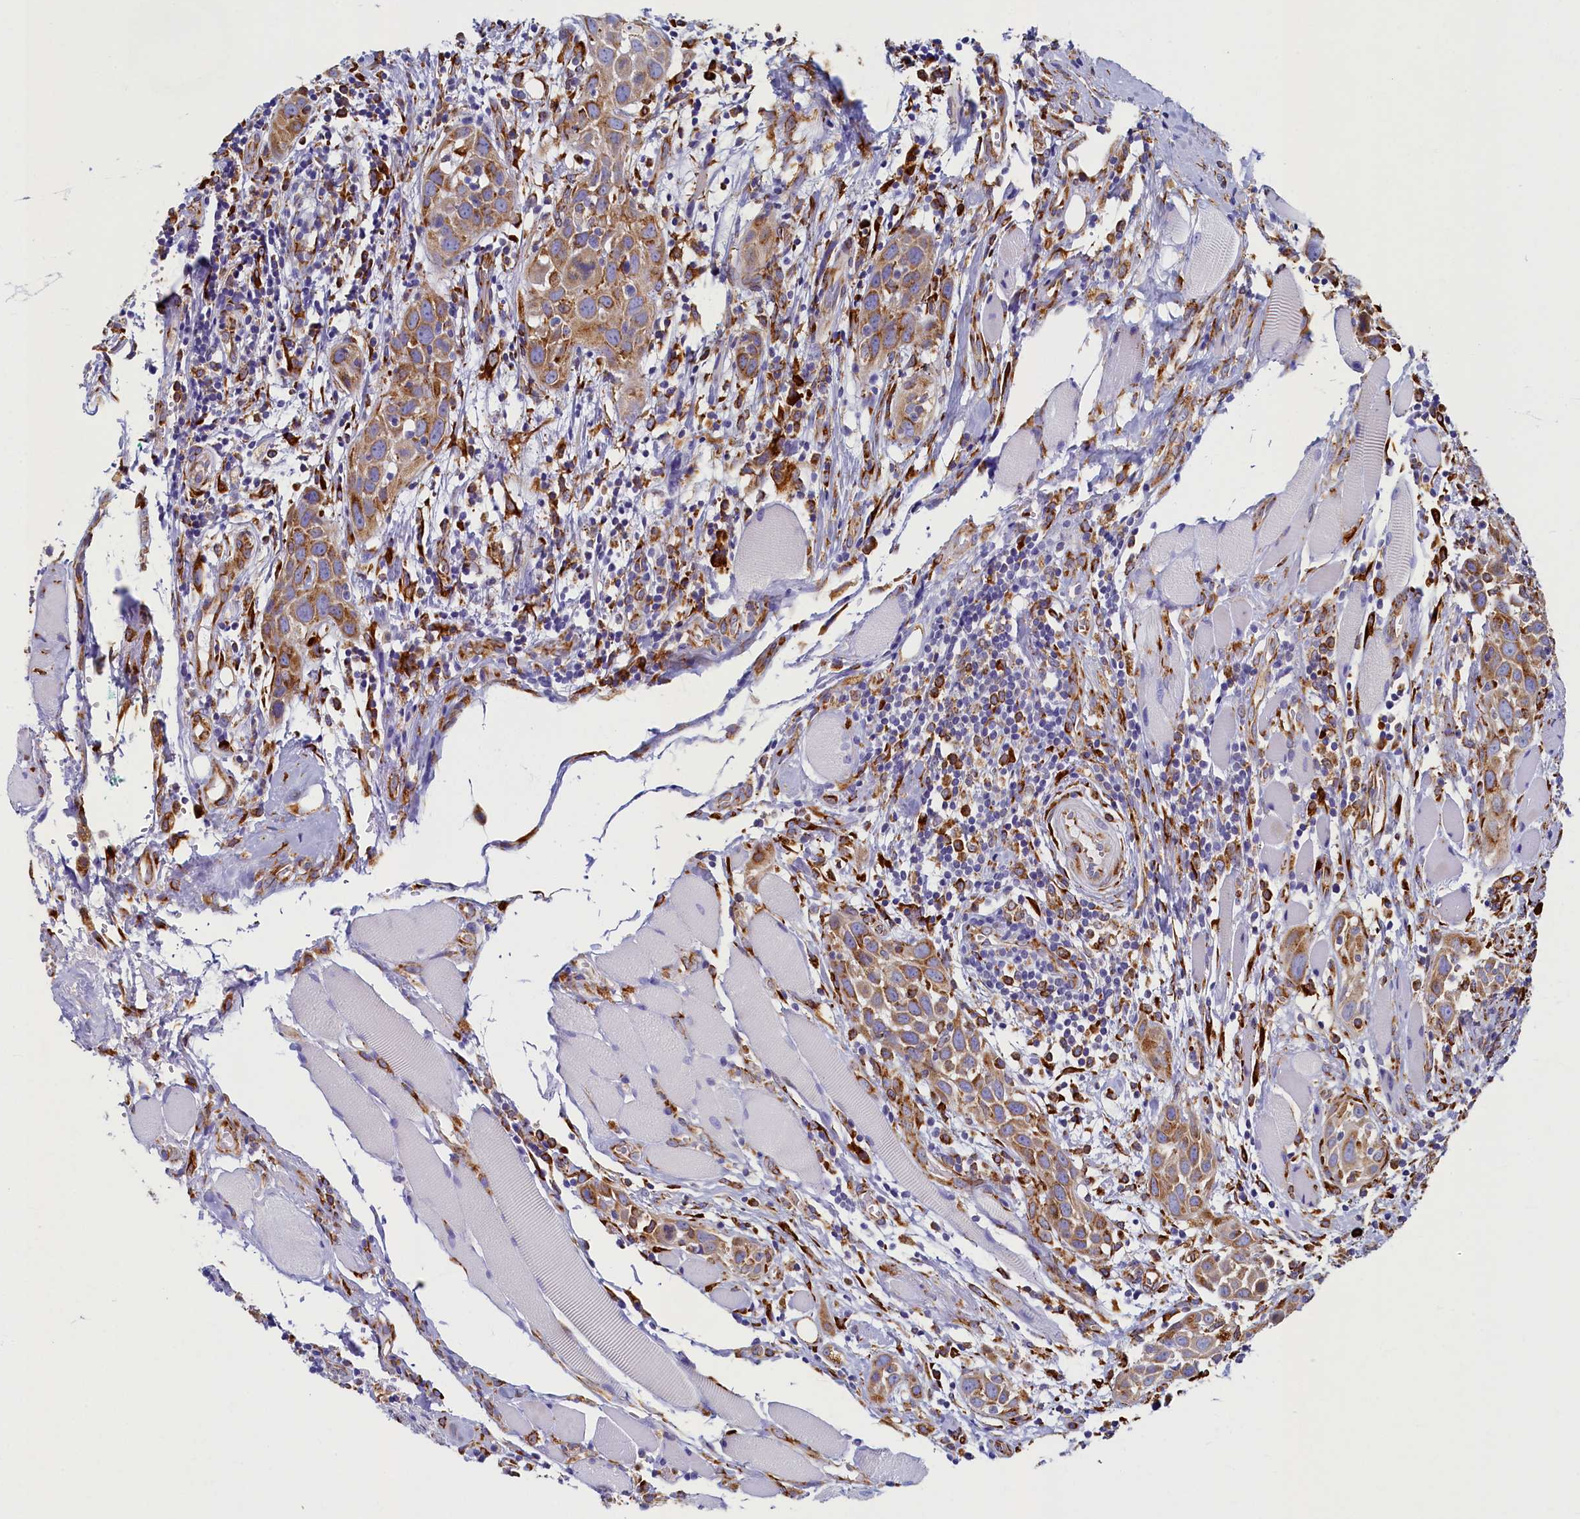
{"staining": {"intensity": "moderate", "quantity": ">75%", "location": "cytoplasmic/membranous"}, "tissue": "head and neck cancer", "cell_type": "Tumor cells", "image_type": "cancer", "snomed": [{"axis": "morphology", "description": "Squamous cell carcinoma, NOS"}, {"axis": "topography", "description": "Oral tissue"}, {"axis": "topography", "description": "Head-Neck"}], "caption": "Immunohistochemistry (IHC) (DAB (3,3'-diaminobenzidine)) staining of squamous cell carcinoma (head and neck) reveals moderate cytoplasmic/membranous protein staining in approximately >75% of tumor cells.", "gene": "TMEM18", "patient": {"sex": "female", "age": 50}}